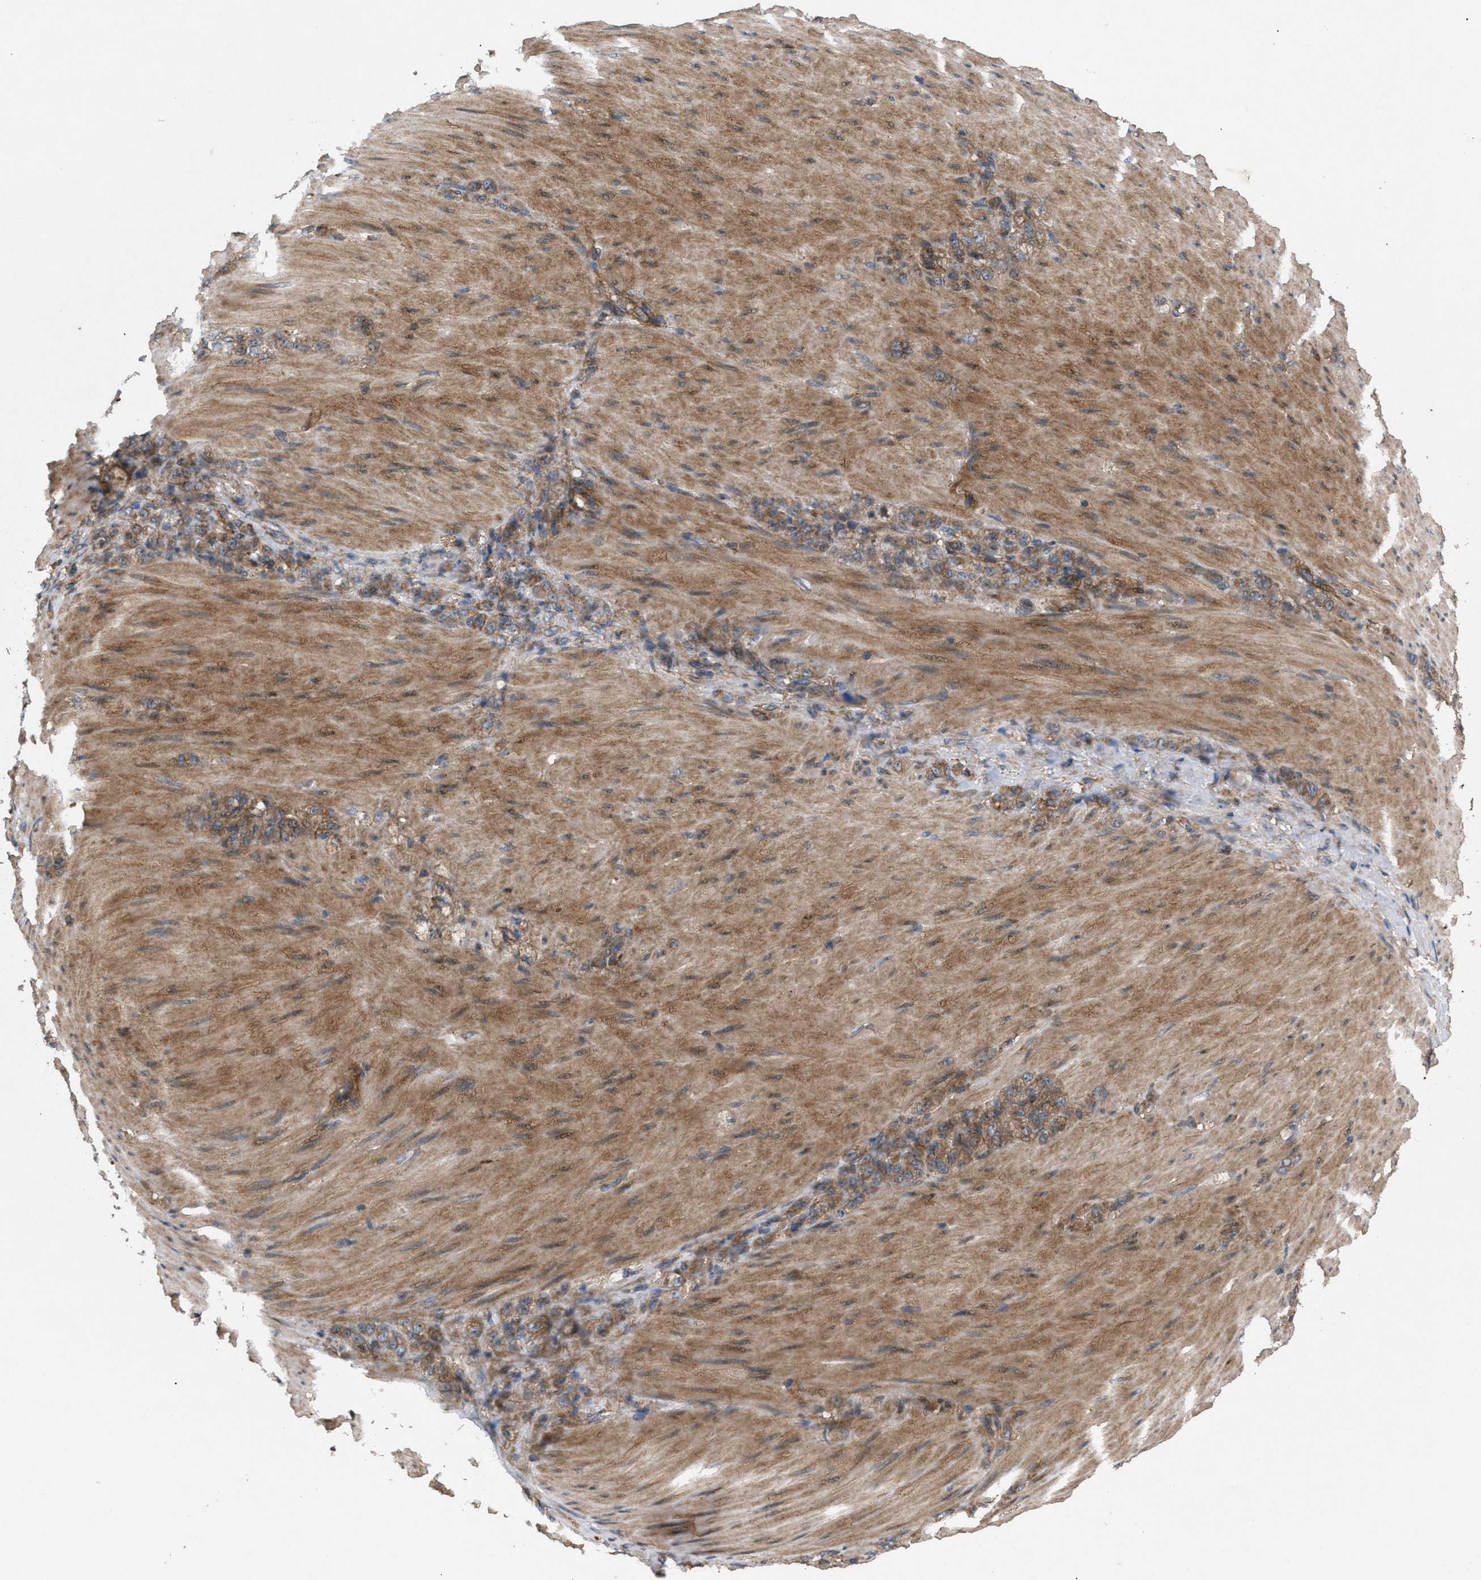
{"staining": {"intensity": "moderate", "quantity": ">75%", "location": "cytoplasmic/membranous"}, "tissue": "stomach cancer", "cell_type": "Tumor cells", "image_type": "cancer", "snomed": [{"axis": "morphology", "description": "Normal tissue, NOS"}, {"axis": "morphology", "description": "Adenocarcinoma, NOS"}, {"axis": "topography", "description": "Stomach"}], "caption": "This is a photomicrograph of IHC staining of adenocarcinoma (stomach), which shows moderate positivity in the cytoplasmic/membranous of tumor cells.", "gene": "GCC1", "patient": {"sex": "male", "age": 82}}